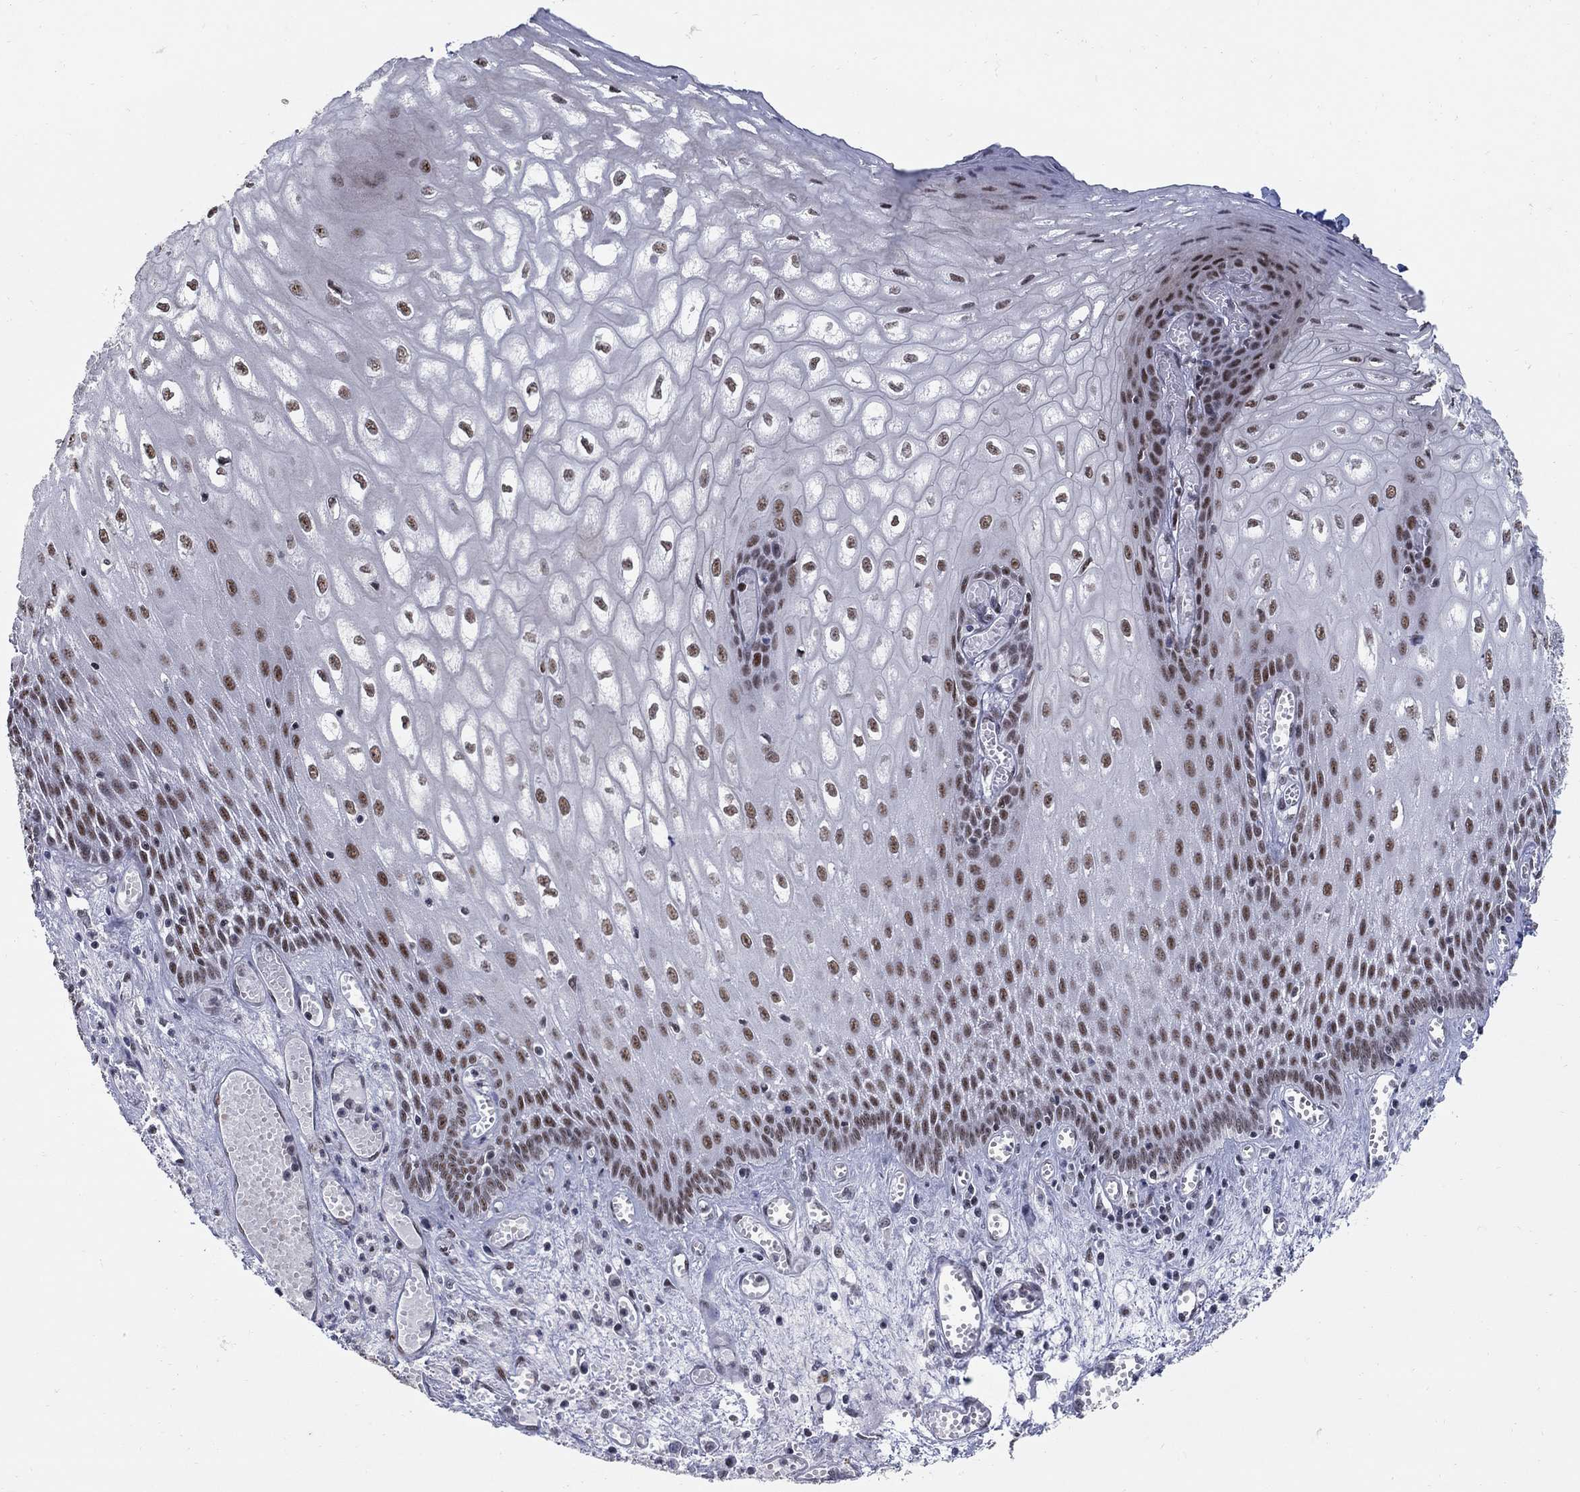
{"staining": {"intensity": "moderate", "quantity": "25%-75%", "location": "nuclear"}, "tissue": "esophagus", "cell_type": "Squamous epithelial cells", "image_type": "normal", "snomed": [{"axis": "morphology", "description": "Normal tissue, NOS"}, {"axis": "topography", "description": "Esophagus"}], "caption": "This micrograph demonstrates immunohistochemistry (IHC) staining of unremarkable esophagus, with medium moderate nuclear expression in approximately 25%-75% of squamous epithelial cells.", "gene": "PNISR", "patient": {"sex": "male", "age": 58}}